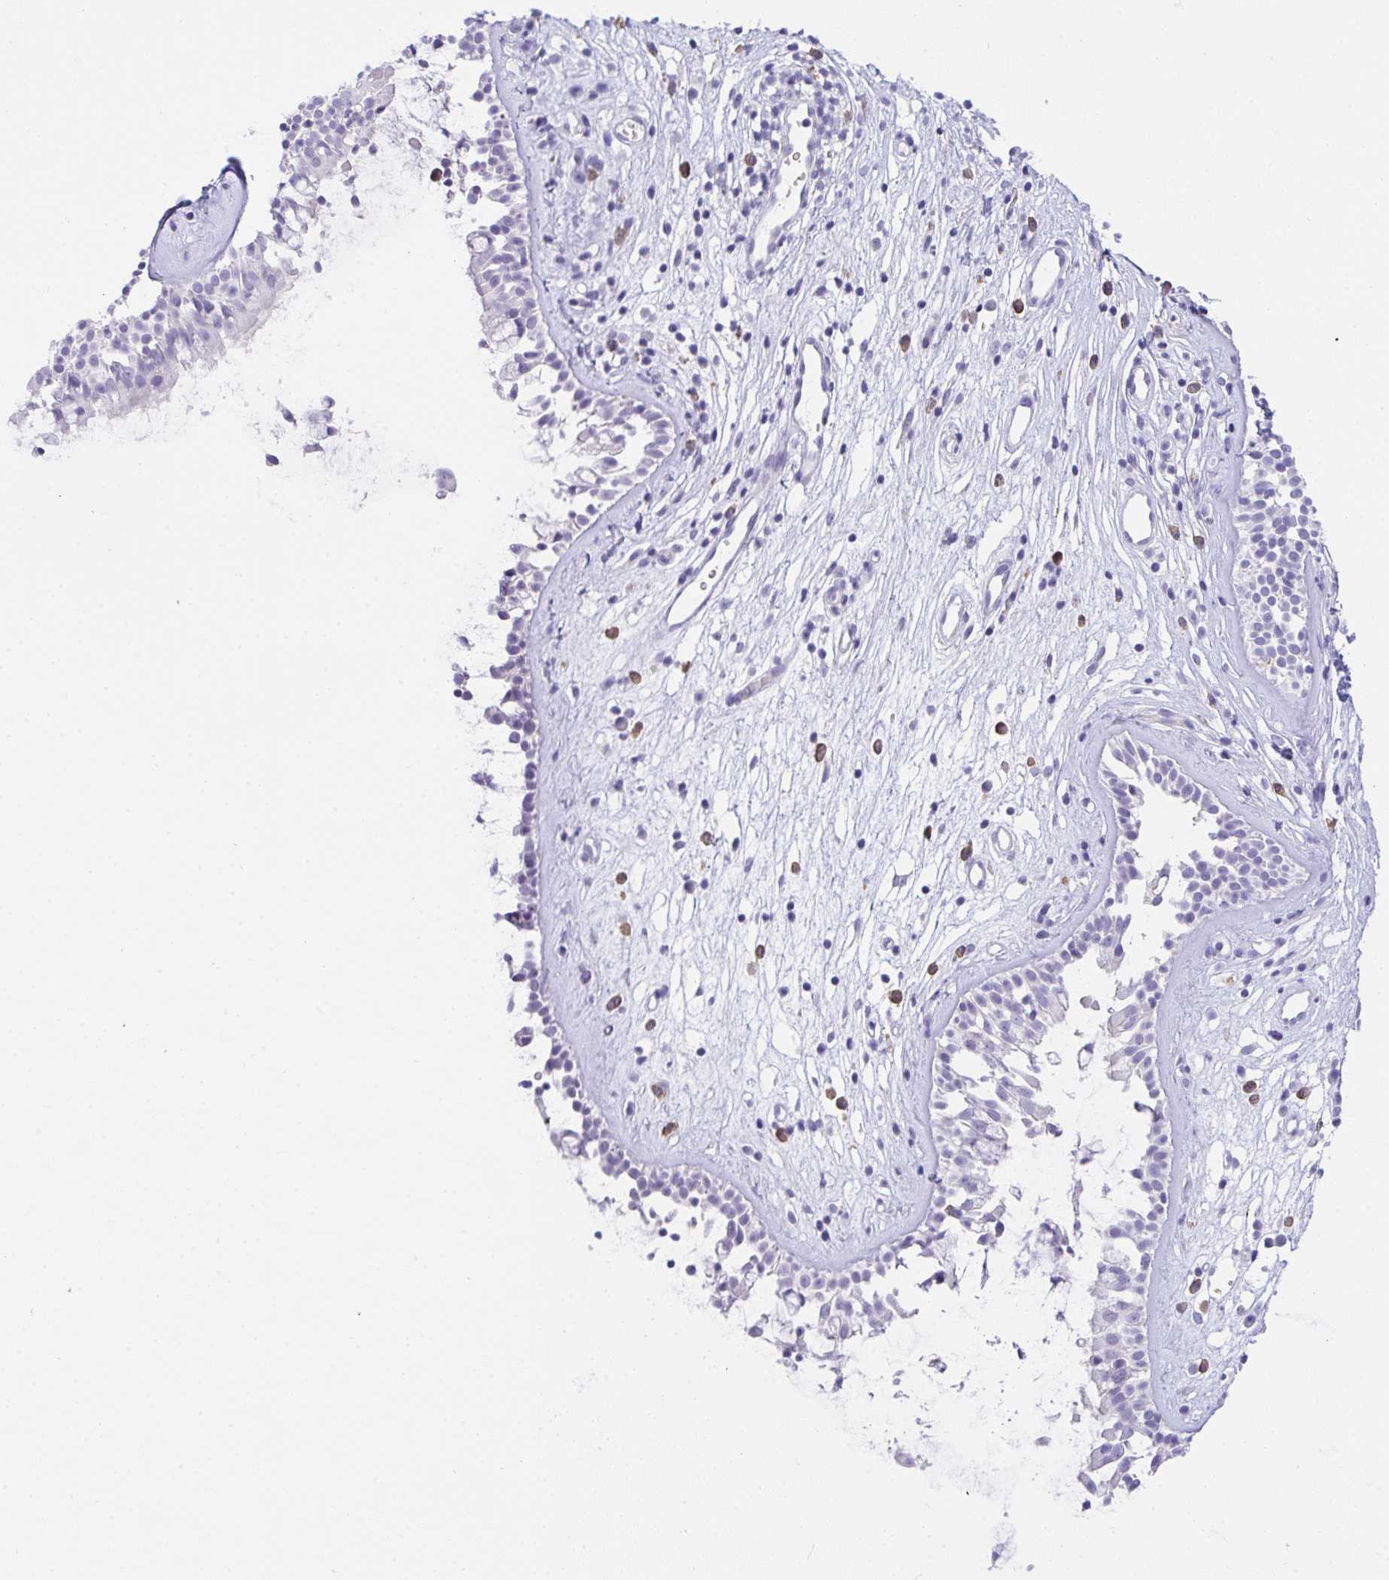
{"staining": {"intensity": "negative", "quantity": "none", "location": "none"}, "tissue": "nasopharynx", "cell_type": "Respiratory epithelial cells", "image_type": "normal", "snomed": [{"axis": "morphology", "description": "Normal tissue, NOS"}, {"axis": "topography", "description": "Nasopharynx"}], "caption": "An immunohistochemistry (IHC) photomicrograph of normal nasopharynx is shown. There is no staining in respiratory epithelial cells of nasopharynx. (Immunohistochemistry, brightfield microscopy, high magnification).", "gene": "KMT2E", "patient": {"sex": "male", "age": 32}}